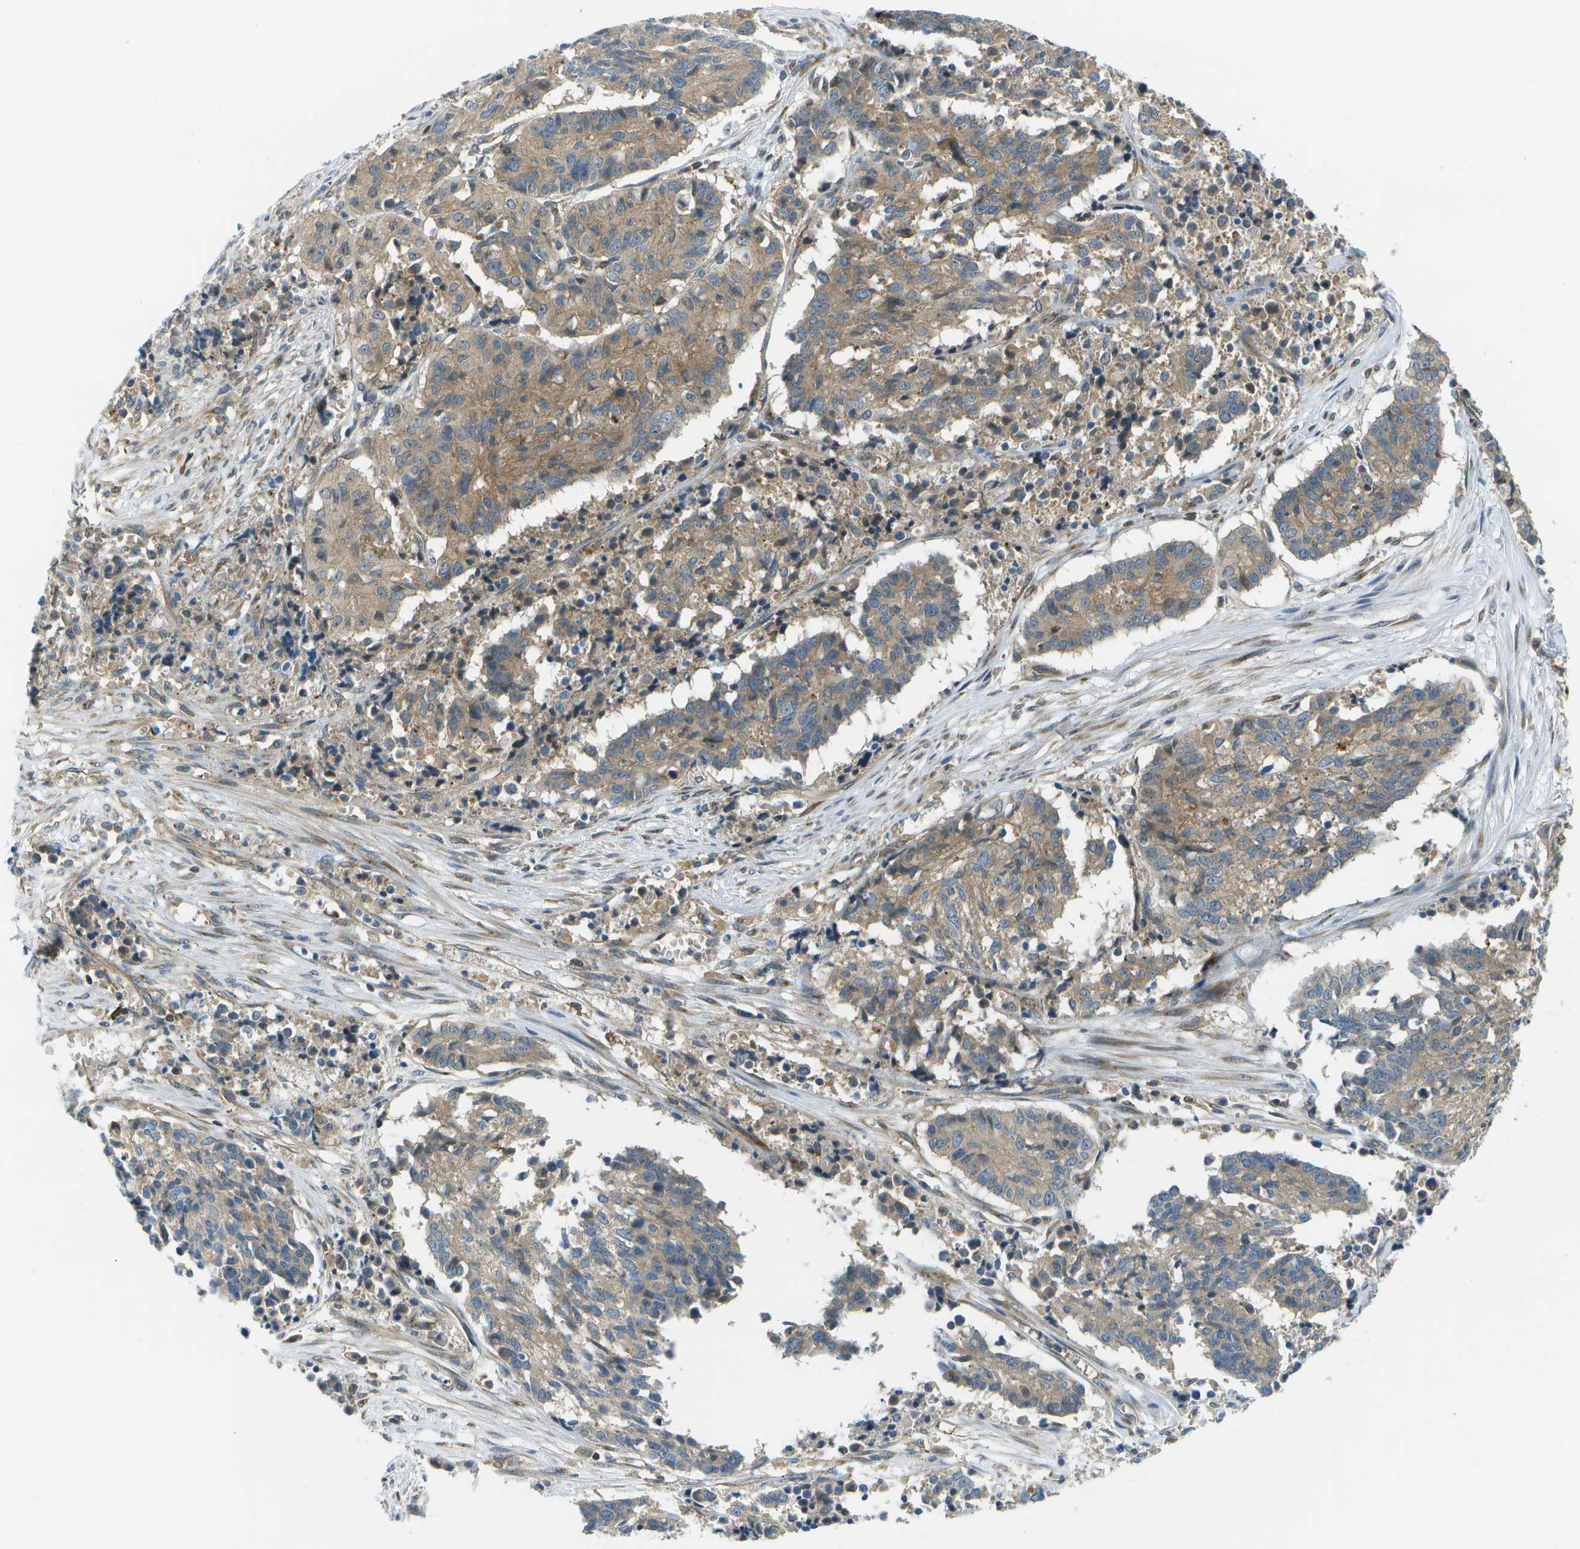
{"staining": {"intensity": "moderate", "quantity": ">75%", "location": "cytoplasmic/membranous"}, "tissue": "cervical cancer", "cell_type": "Tumor cells", "image_type": "cancer", "snomed": [{"axis": "morphology", "description": "Squamous cell carcinoma, NOS"}, {"axis": "topography", "description": "Cervix"}], "caption": "Immunohistochemistry (DAB) staining of squamous cell carcinoma (cervical) exhibits moderate cytoplasmic/membranous protein staining in about >75% of tumor cells.", "gene": "CTIF", "patient": {"sex": "female", "age": 35}}